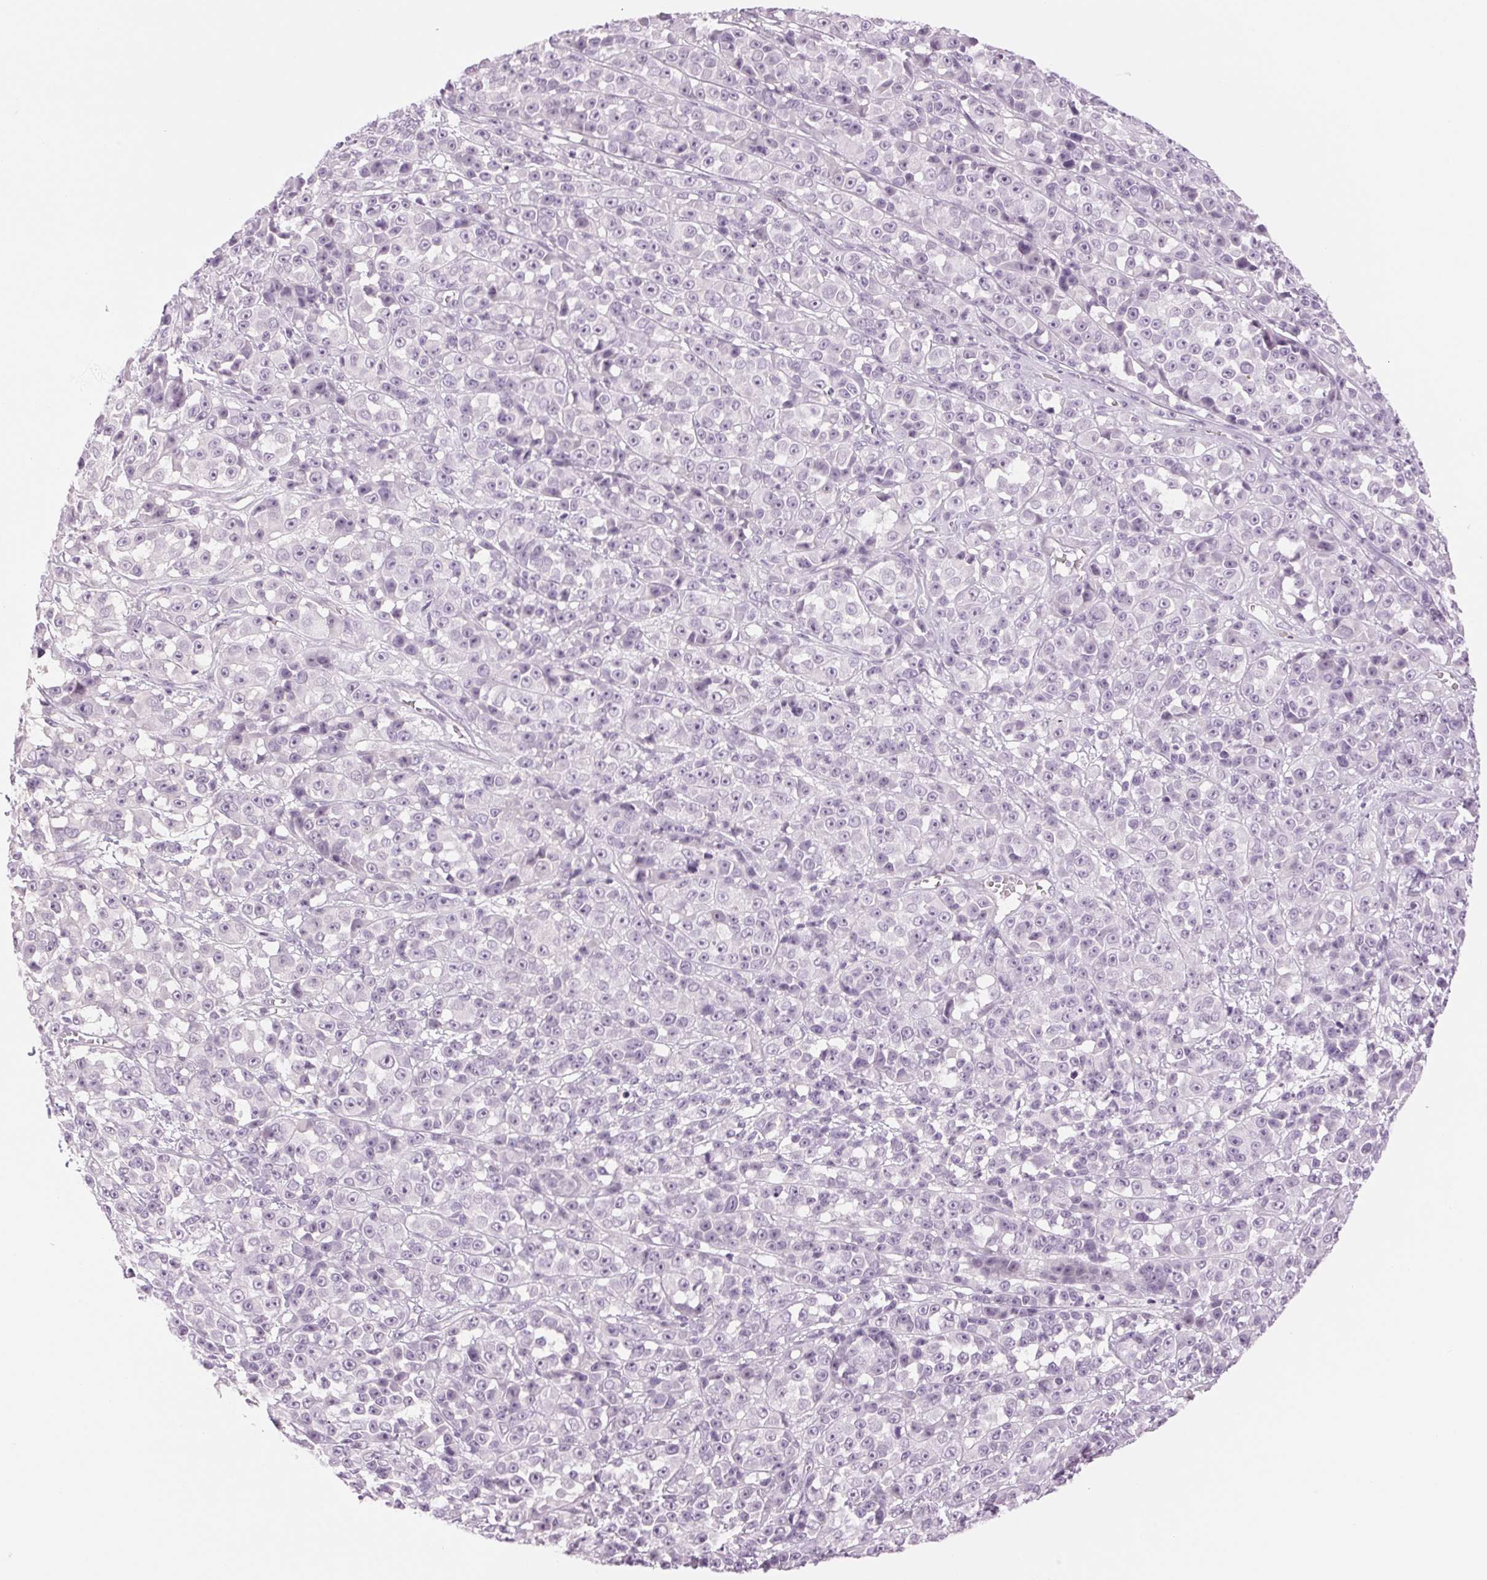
{"staining": {"intensity": "negative", "quantity": "none", "location": "none"}, "tissue": "melanoma", "cell_type": "Tumor cells", "image_type": "cancer", "snomed": [{"axis": "morphology", "description": "Malignant melanoma, NOS"}, {"axis": "topography", "description": "Skin"}, {"axis": "topography", "description": "Skin of back"}], "caption": "Tumor cells show no significant protein positivity in malignant melanoma.", "gene": "MPO", "patient": {"sex": "male", "age": 91}}